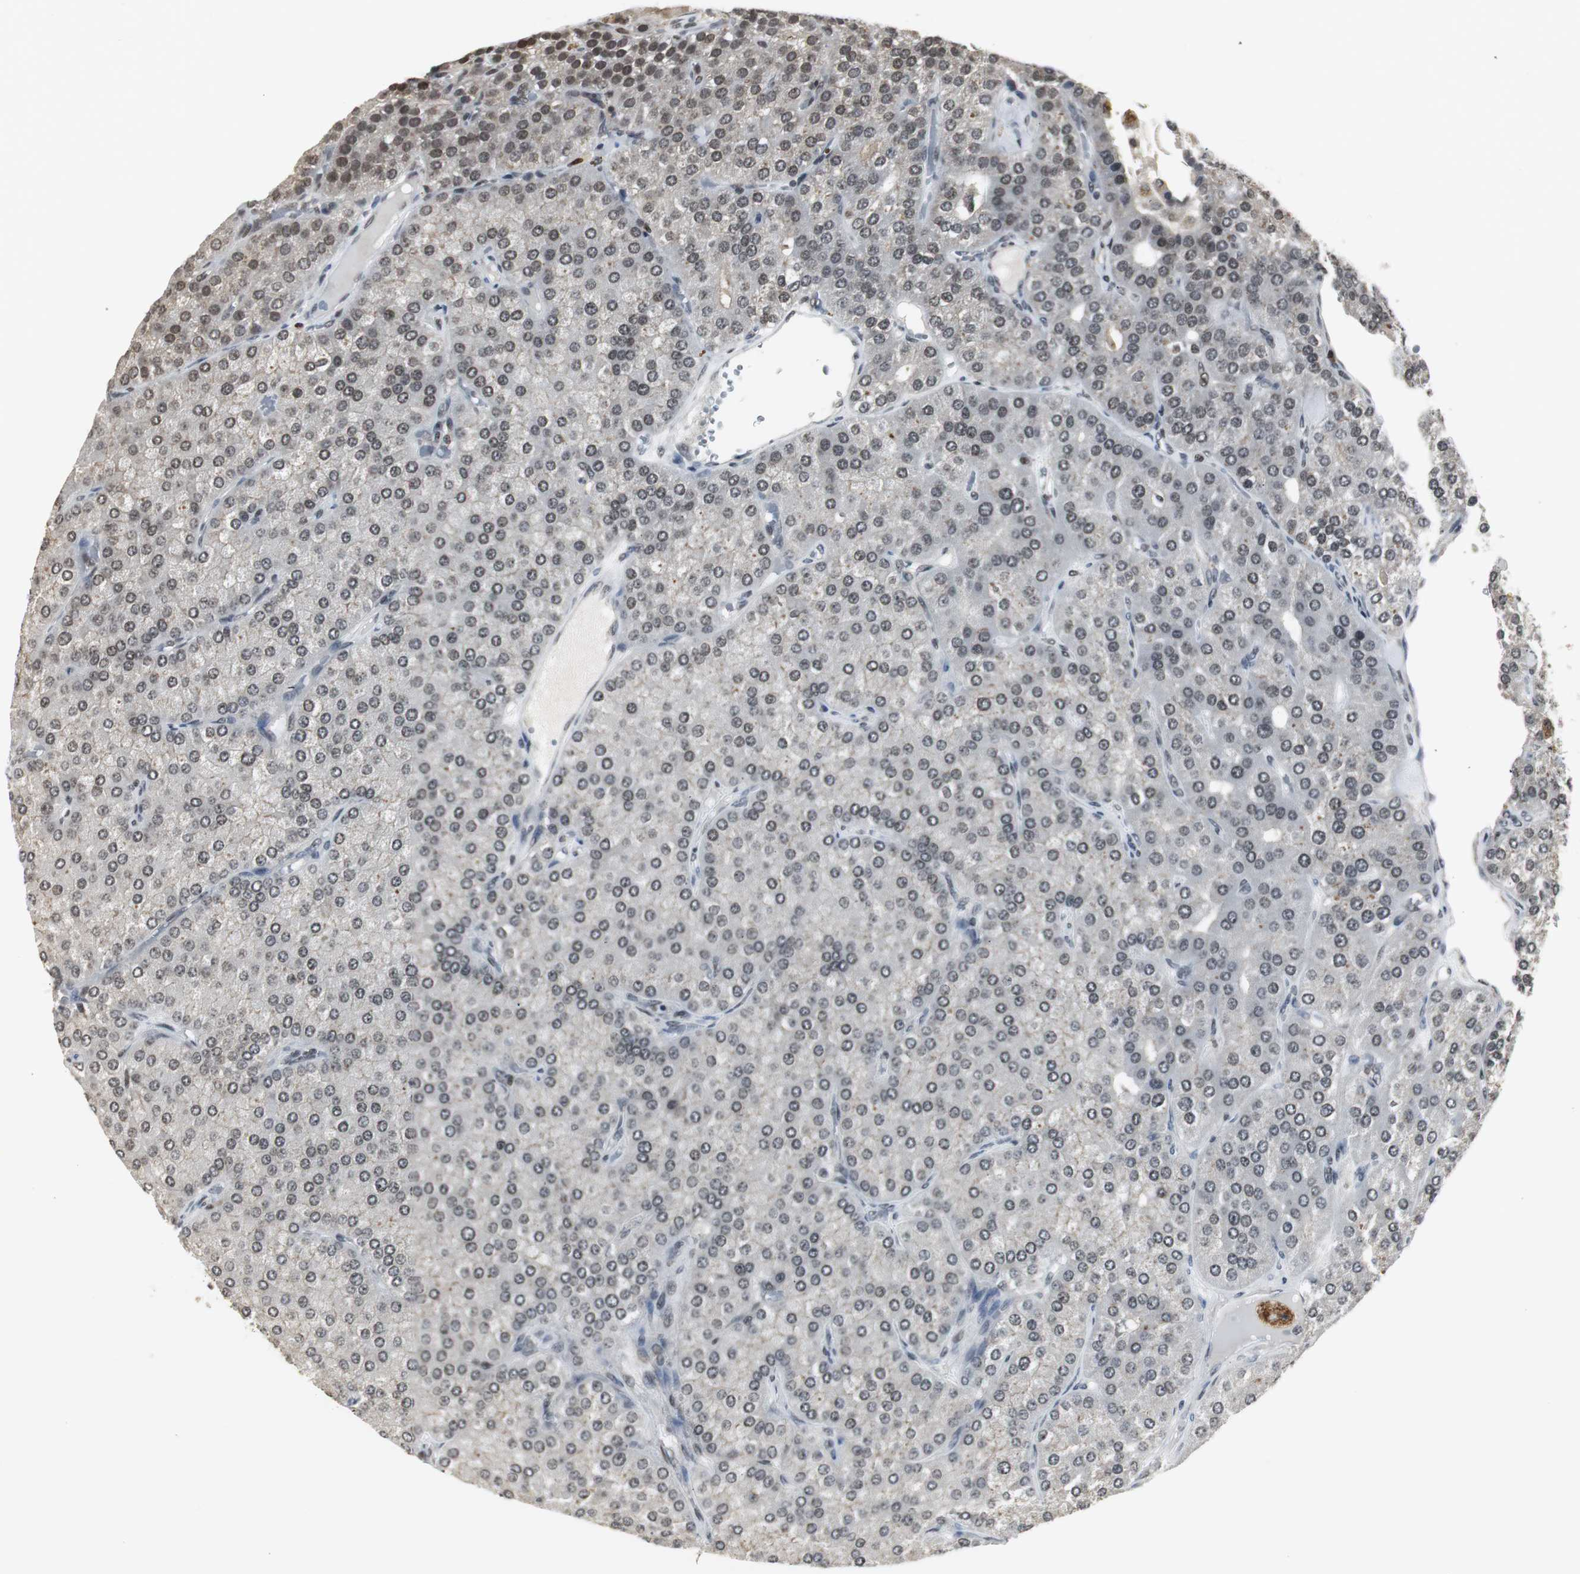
{"staining": {"intensity": "weak", "quantity": "<25%", "location": "nuclear"}, "tissue": "parathyroid gland", "cell_type": "Glandular cells", "image_type": "normal", "snomed": [{"axis": "morphology", "description": "Normal tissue, NOS"}, {"axis": "morphology", "description": "Adenoma, NOS"}, {"axis": "topography", "description": "Parathyroid gland"}], "caption": "This is an immunohistochemistry image of unremarkable parathyroid gland. There is no staining in glandular cells.", "gene": "MPG", "patient": {"sex": "female", "age": 86}}